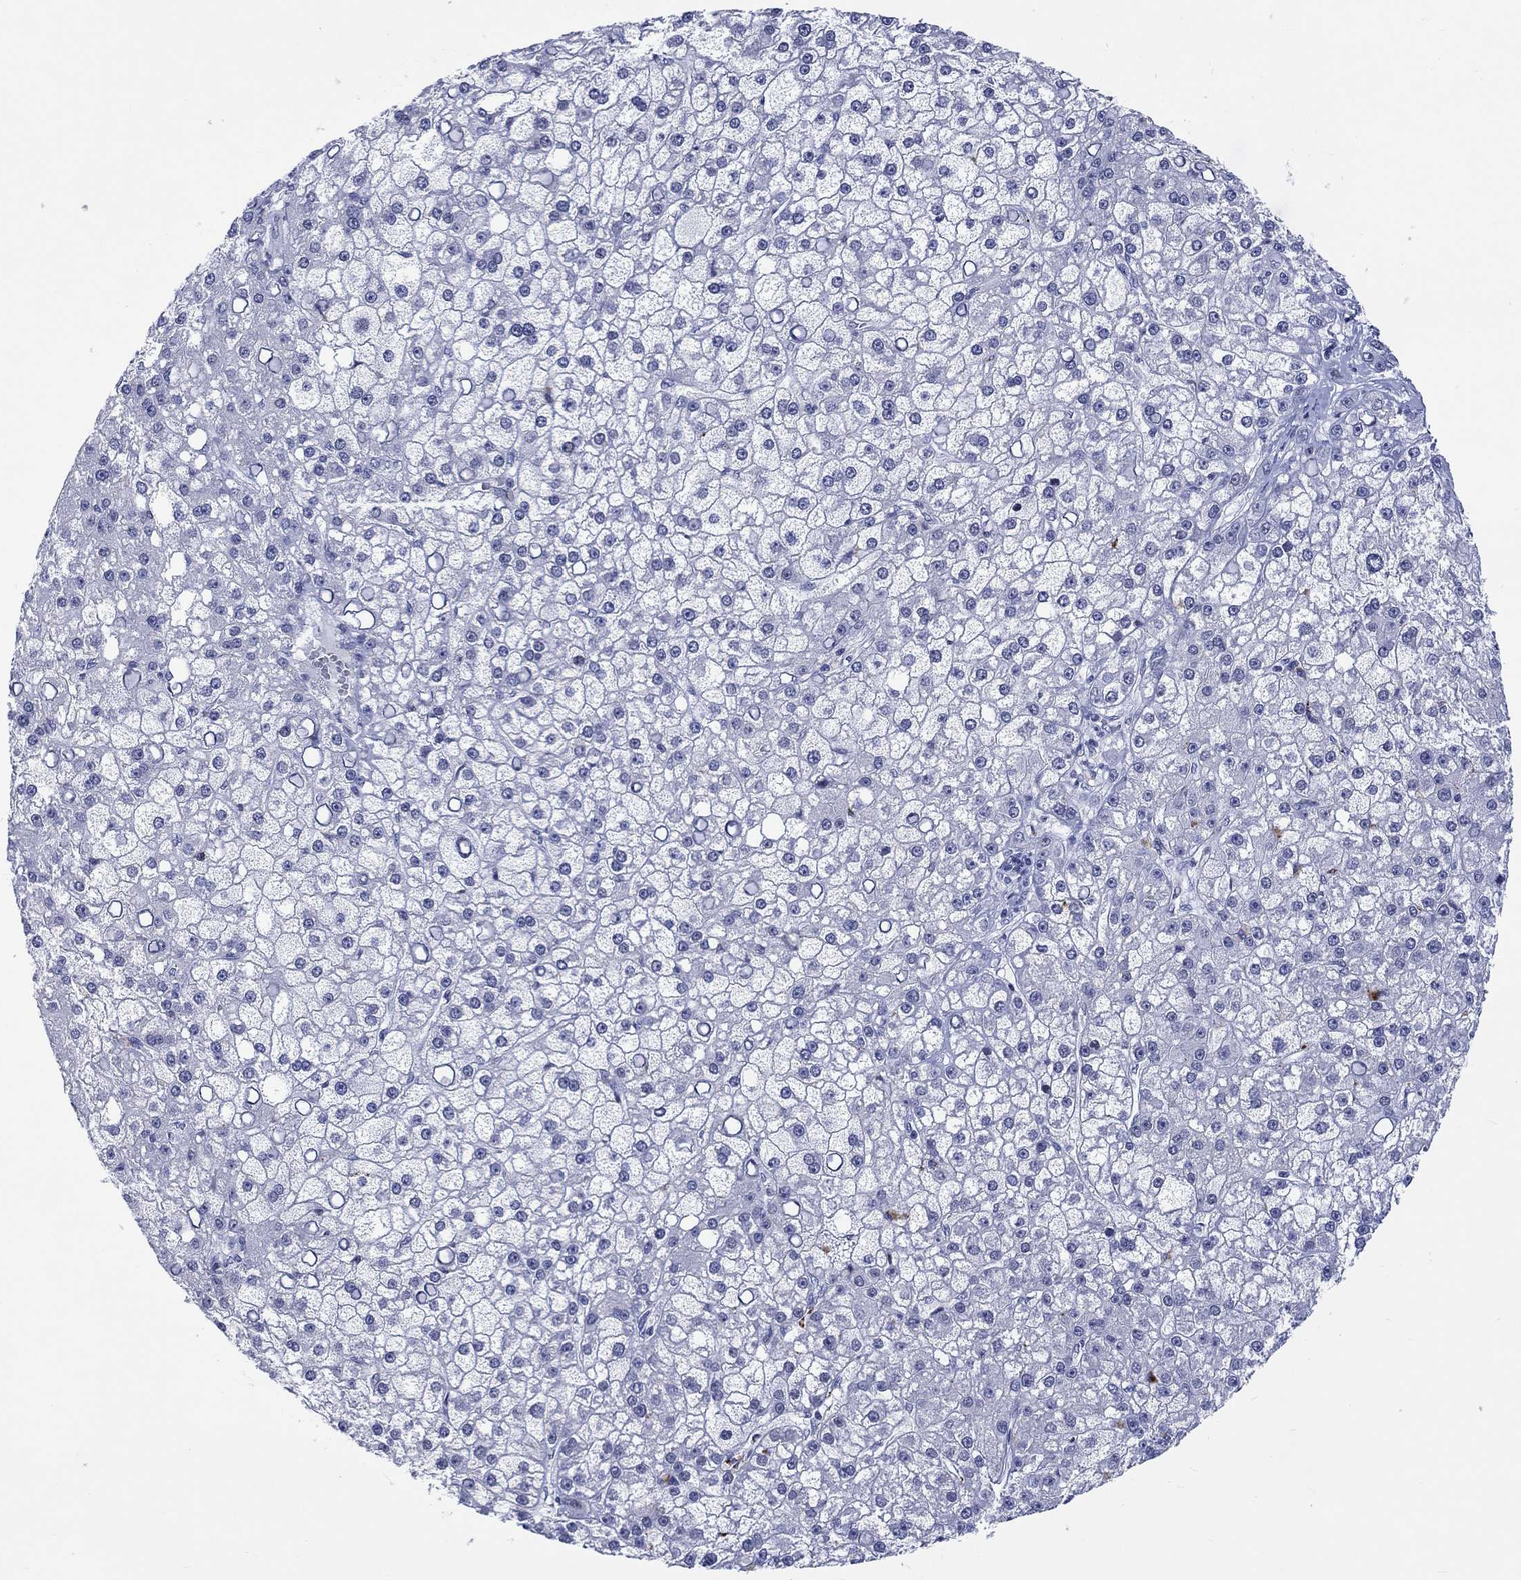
{"staining": {"intensity": "negative", "quantity": "none", "location": "none"}, "tissue": "liver cancer", "cell_type": "Tumor cells", "image_type": "cancer", "snomed": [{"axis": "morphology", "description": "Carcinoma, Hepatocellular, NOS"}, {"axis": "topography", "description": "Liver"}], "caption": "Tumor cells show no significant protein positivity in hepatocellular carcinoma (liver). The staining is performed using DAB (3,3'-diaminobenzidine) brown chromogen with nuclei counter-stained in using hematoxylin.", "gene": "CDCA2", "patient": {"sex": "male", "age": 67}}